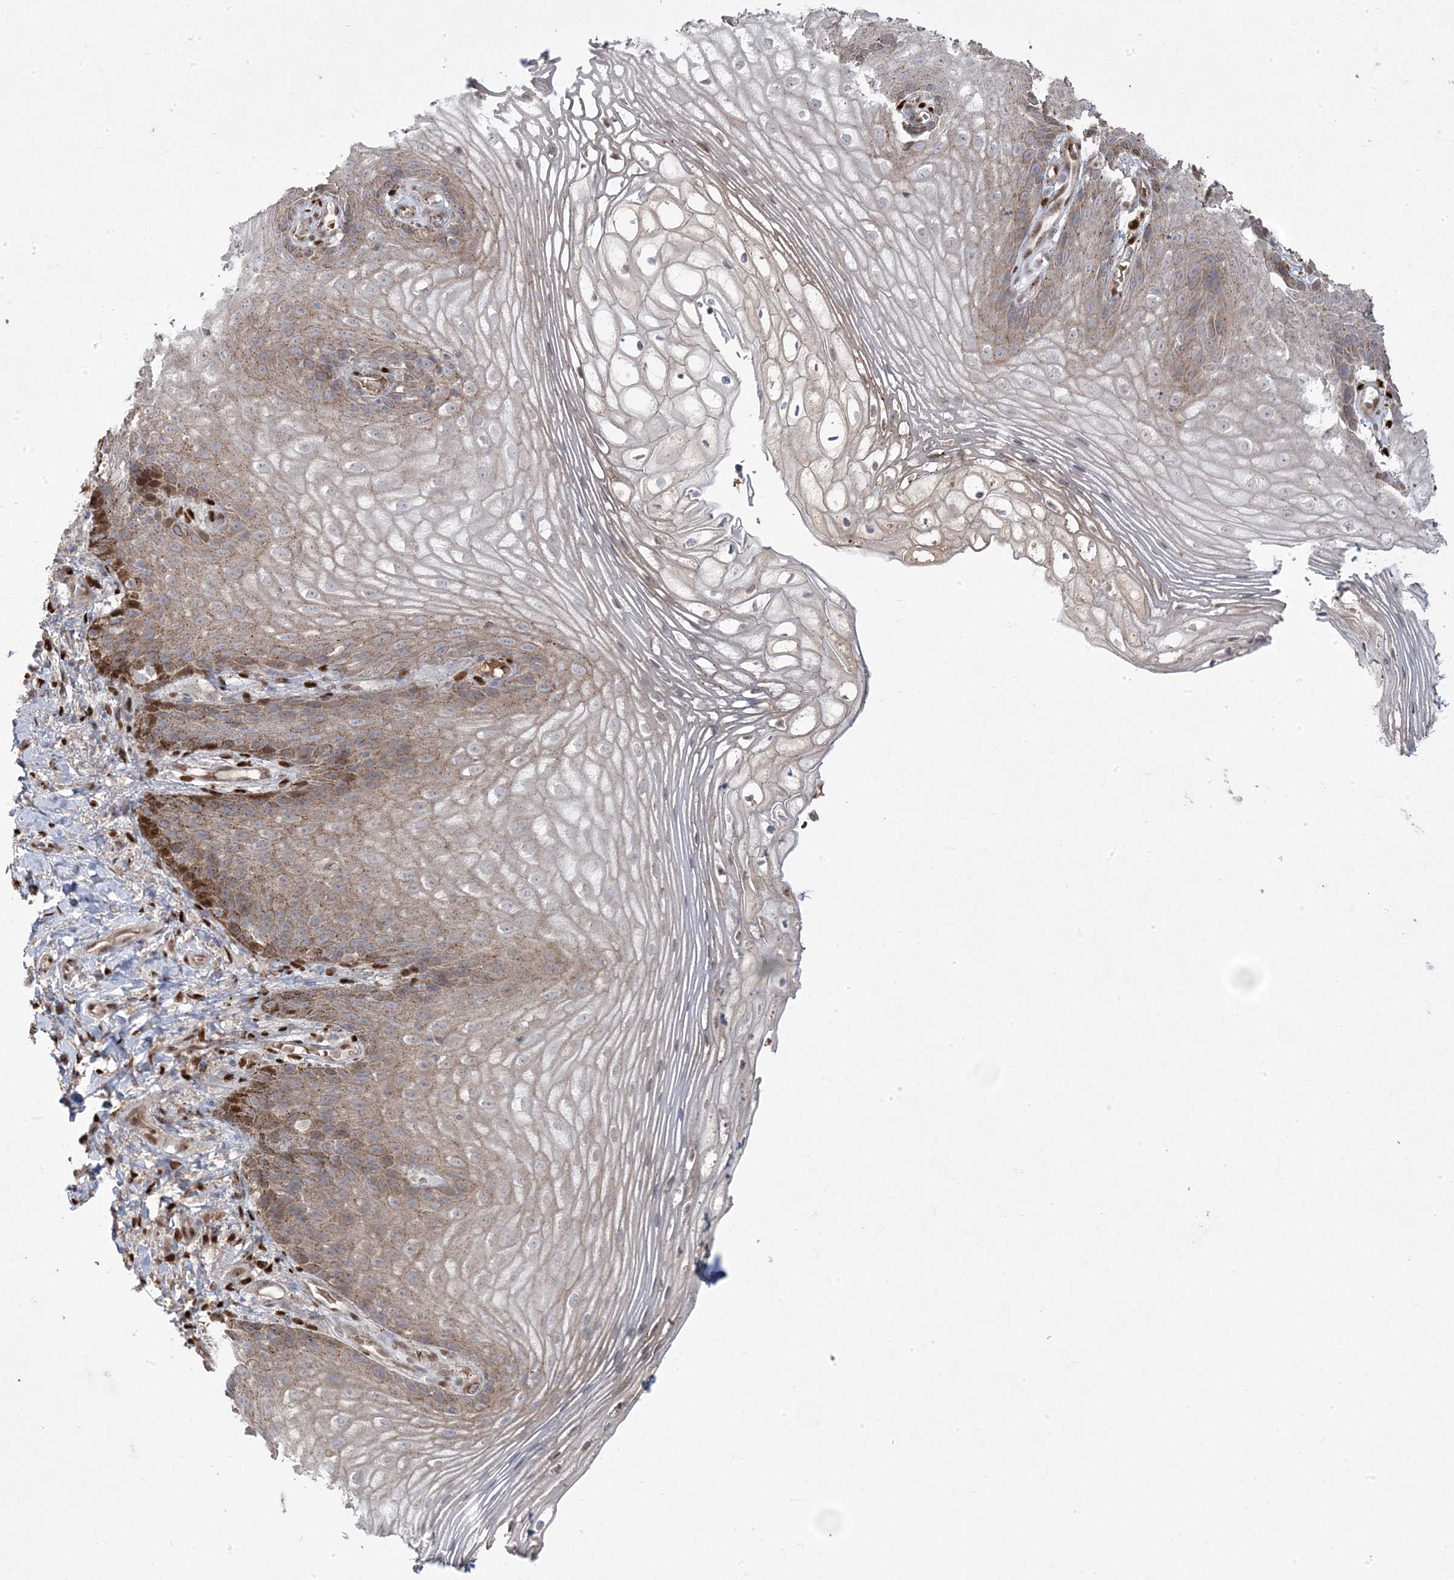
{"staining": {"intensity": "strong", "quantity": "<25%", "location": "cytoplasmic/membranous,nuclear"}, "tissue": "vagina", "cell_type": "Squamous epithelial cells", "image_type": "normal", "snomed": [{"axis": "morphology", "description": "Normal tissue, NOS"}, {"axis": "topography", "description": "Vagina"}], "caption": "Immunohistochemistry (IHC) micrograph of normal vagina stained for a protein (brown), which demonstrates medium levels of strong cytoplasmic/membranous,nuclear positivity in about <25% of squamous epithelial cells.", "gene": "PPOX", "patient": {"sex": "female", "age": 60}}